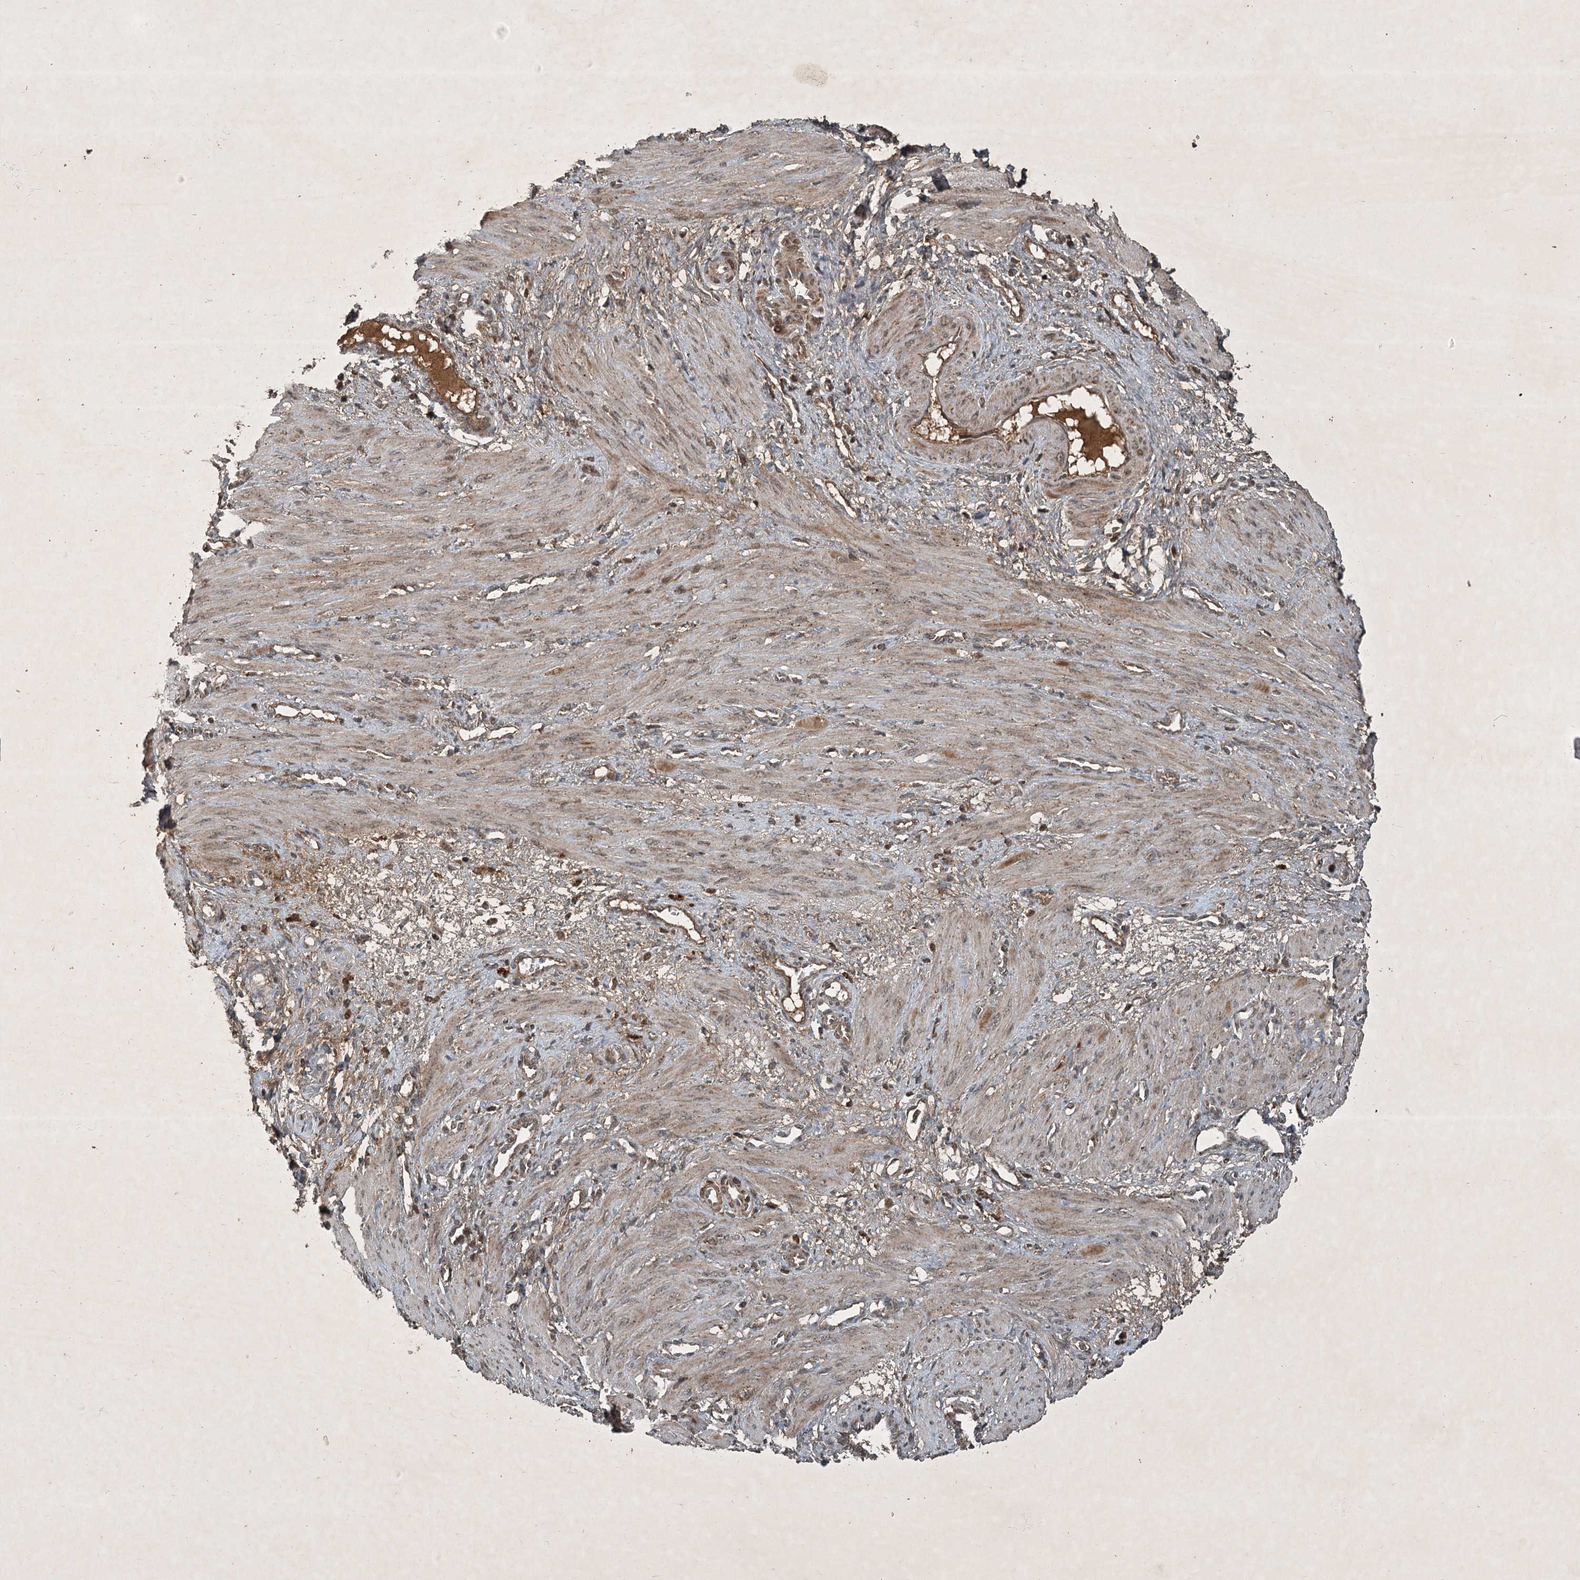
{"staining": {"intensity": "weak", "quantity": "25%-75%", "location": "cytoplasmic/membranous,nuclear"}, "tissue": "smooth muscle", "cell_type": "Smooth muscle cells", "image_type": "normal", "snomed": [{"axis": "morphology", "description": "Normal tissue, NOS"}, {"axis": "topography", "description": "Endometrium"}], "caption": "High-magnification brightfield microscopy of benign smooth muscle stained with DAB (3,3'-diaminobenzidine) (brown) and counterstained with hematoxylin (blue). smooth muscle cells exhibit weak cytoplasmic/membranous,nuclear expression is seen in approximately25%-75% of cells.", "gene": "UNC93A", "patient": {"sex": "female", "age": 33}}